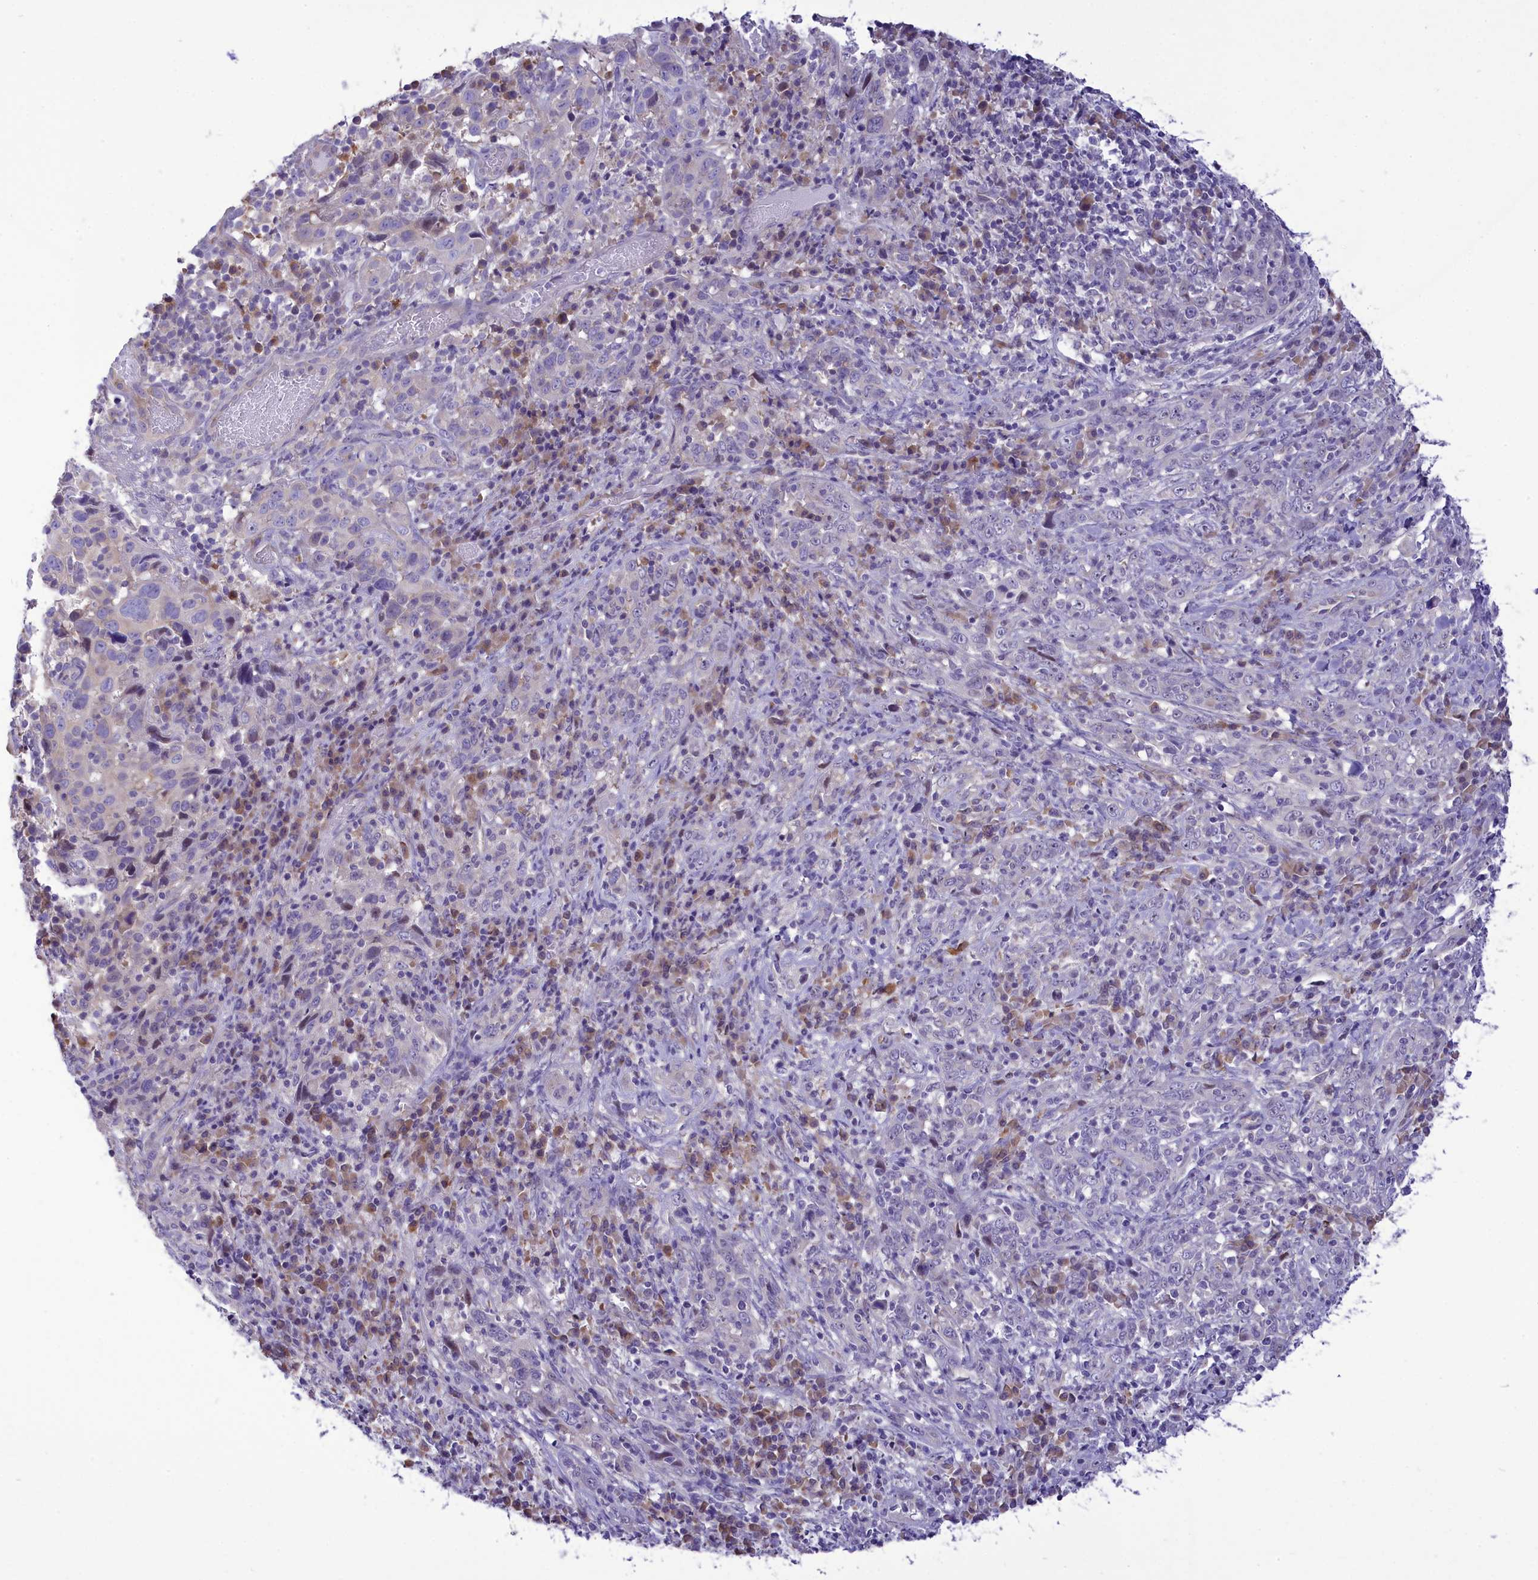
{"staining": {"intensity": "negative", "quantity": "none", "location": "none"}, "tissue": "cervical cancer", "cell_type": "Tumor cells", "image_type": "cancer", "snomed": [{"axis": "morphology", "description": "Squamous cell carcinoma, NOS"}, {"axis": "topography", "description": "Cervix"}], "caption": "Immunohistochemical staining of human cervical squamous cell carcinoma displays no significant staining in tumor cells.", "gene": "DCAF16", "patient": {"sex": "female", "age": 46}}